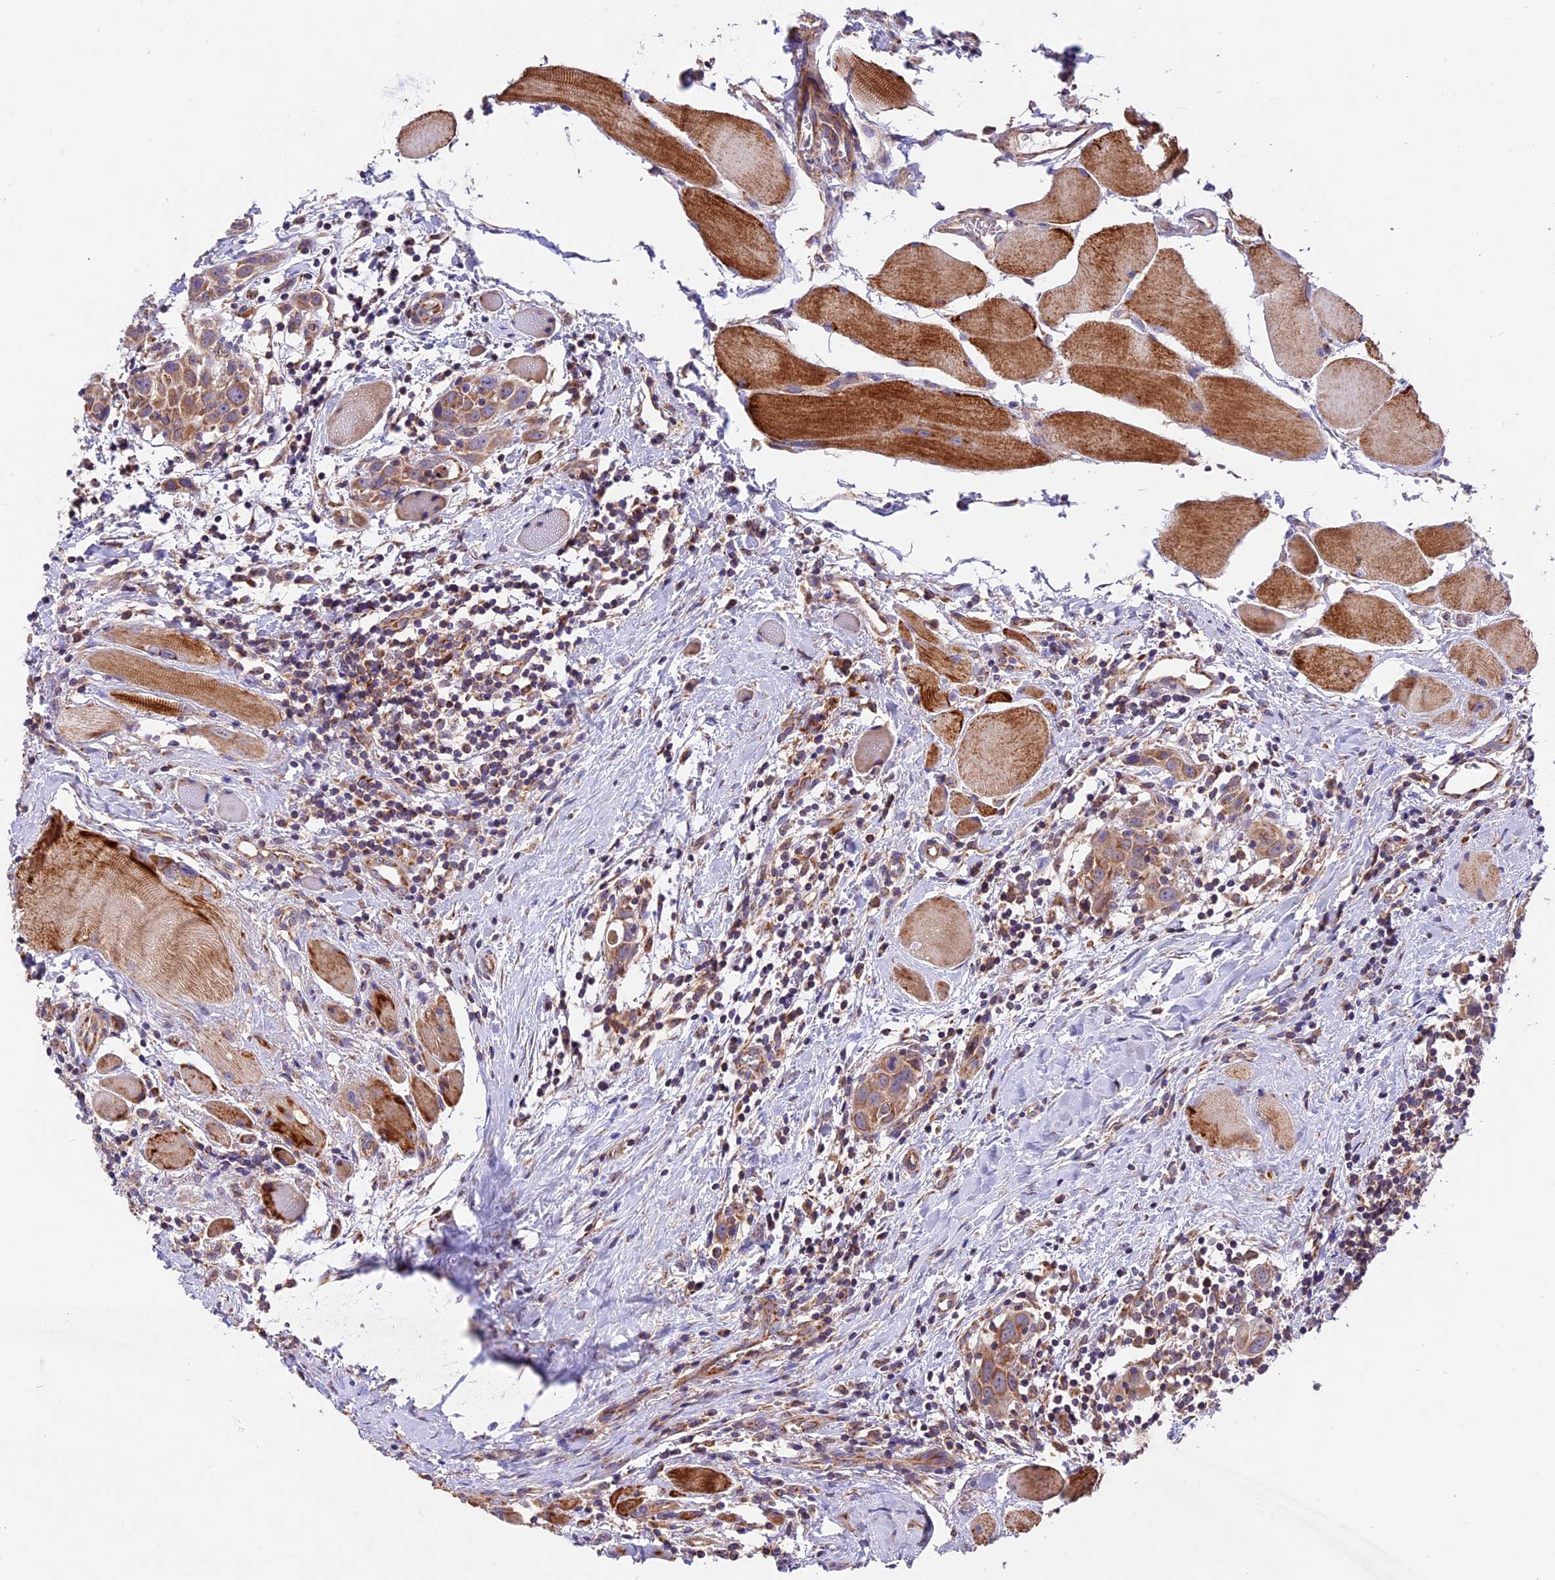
{"staining": {"intensity": "moderate", "quantity": ">75%", "location": "cytoplasmic/membranous"}, "tissue": "head and neck cancer", "cell_type": "Tumor cells", "image_type": "cancer", "snomed": [{"axis": "morphology", "description": "Squamous cell carcinoma, NOS"}, {"axis": "topography", "description": "Oral tissue"}, {"axis": "topography", "description": "Head-Neck"}], "caption": "Immunohistochemical staining of human squamous cell carcinoma (head and neck) reveals medium levels of moderate cytoplasmic/membranous expression in about >75% of tumor cells.", "gene": "NDUFA8", "patient": {"sex": "female", "age": 50}}